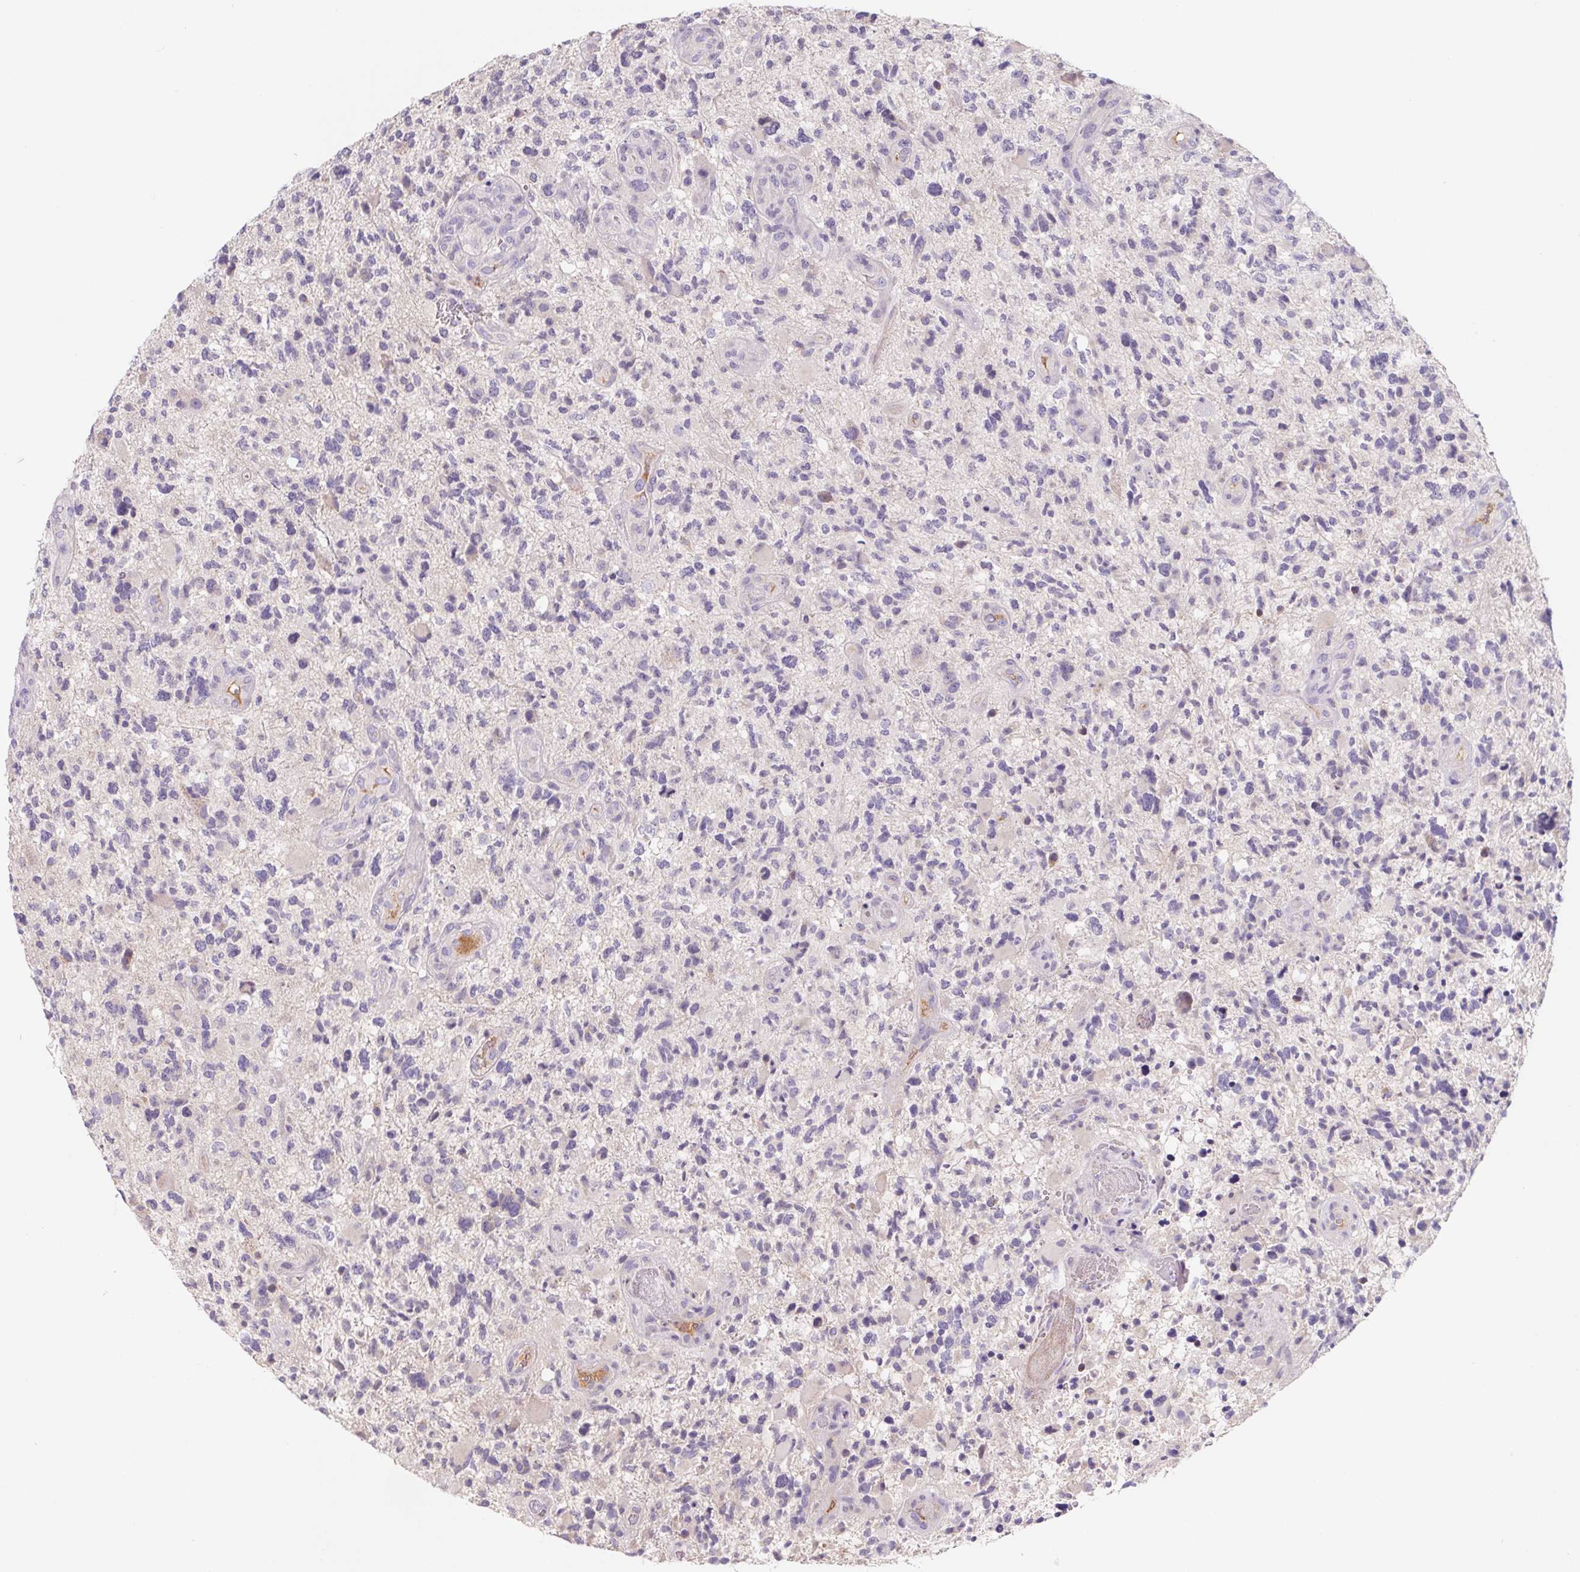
{"staining": {"intensity": "negative", "quantity": "none", "location": "none"}, "tissue": "glioma", "cell_type": "Tumor cells", "image_type": "cancer", "snomed": [{"axis": "morphology", "description": "Glioma, malignant, High grade"}, {"axis": "topography", "description": "Brain"}], "caption": "DAB (3,3'-diaminobenzidine) immunohistochemical staining of glioma exhibits no significant staining in tumor cells.", "gene": "LPA", "patient": {"sex": "female", "age": 71}}